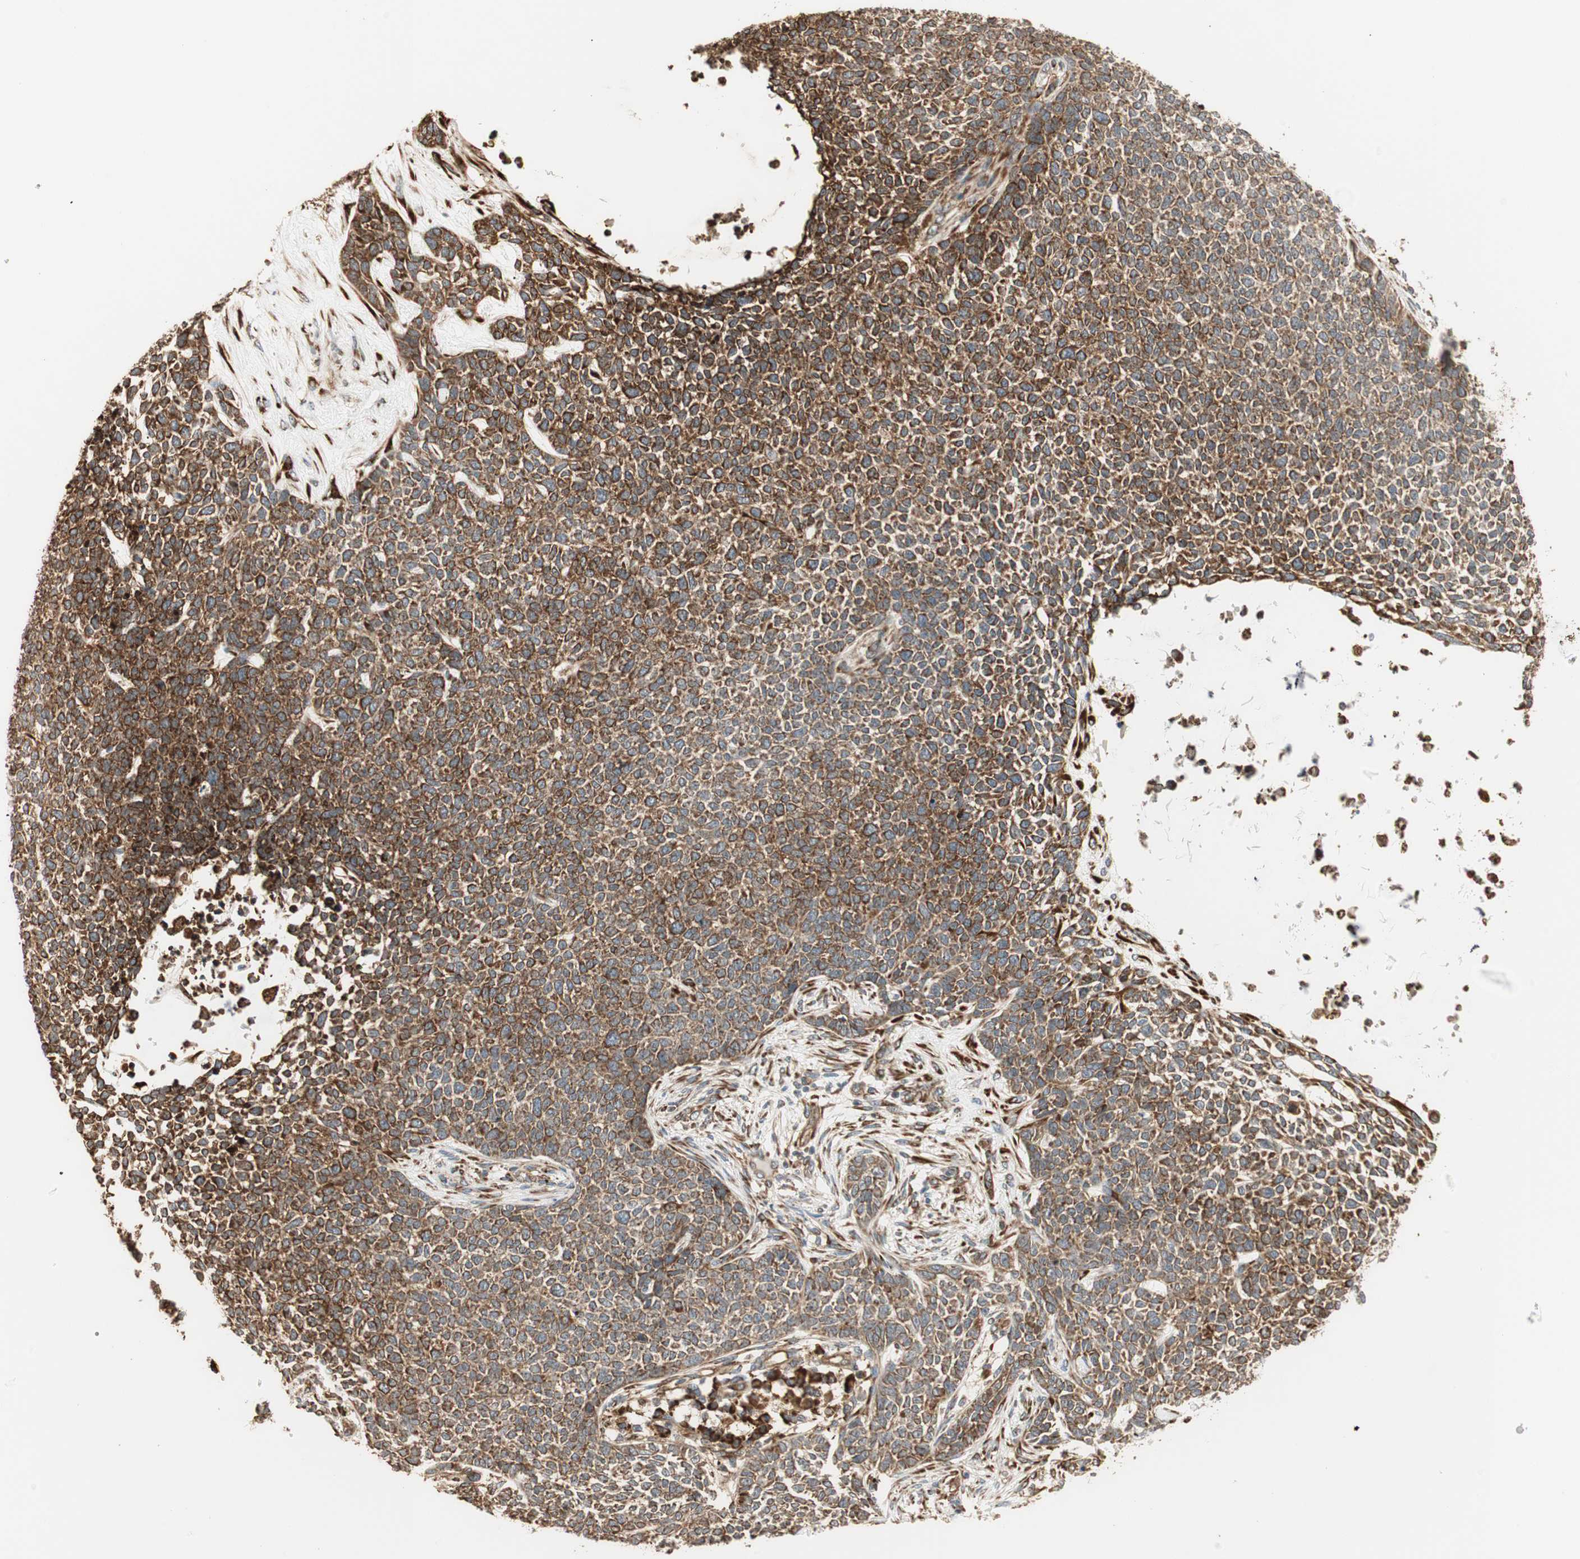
{"staining": {"intensity": "strong", "quantity": ">75%", "location": "cytoplasmic/membranous"}, "tissue": "skin cancer", "cell_type": "Tumor cells", "image_type": "cancer", "snomed": [{"axis": "morphology", "description": "Basal cell carcinoma"}, {"axis": "topography", "description": "Skin"}], "caption": "DAB immunohistochemical staining of human skin cancer demonstrates strong cytoplasmic/membranous protein staining in about >75% of tumor cells. (DAB IHC with brightfield microscopy, high magnification).", "gene": "P4HA1", "patient": {"sex": "female", "age": 84}}